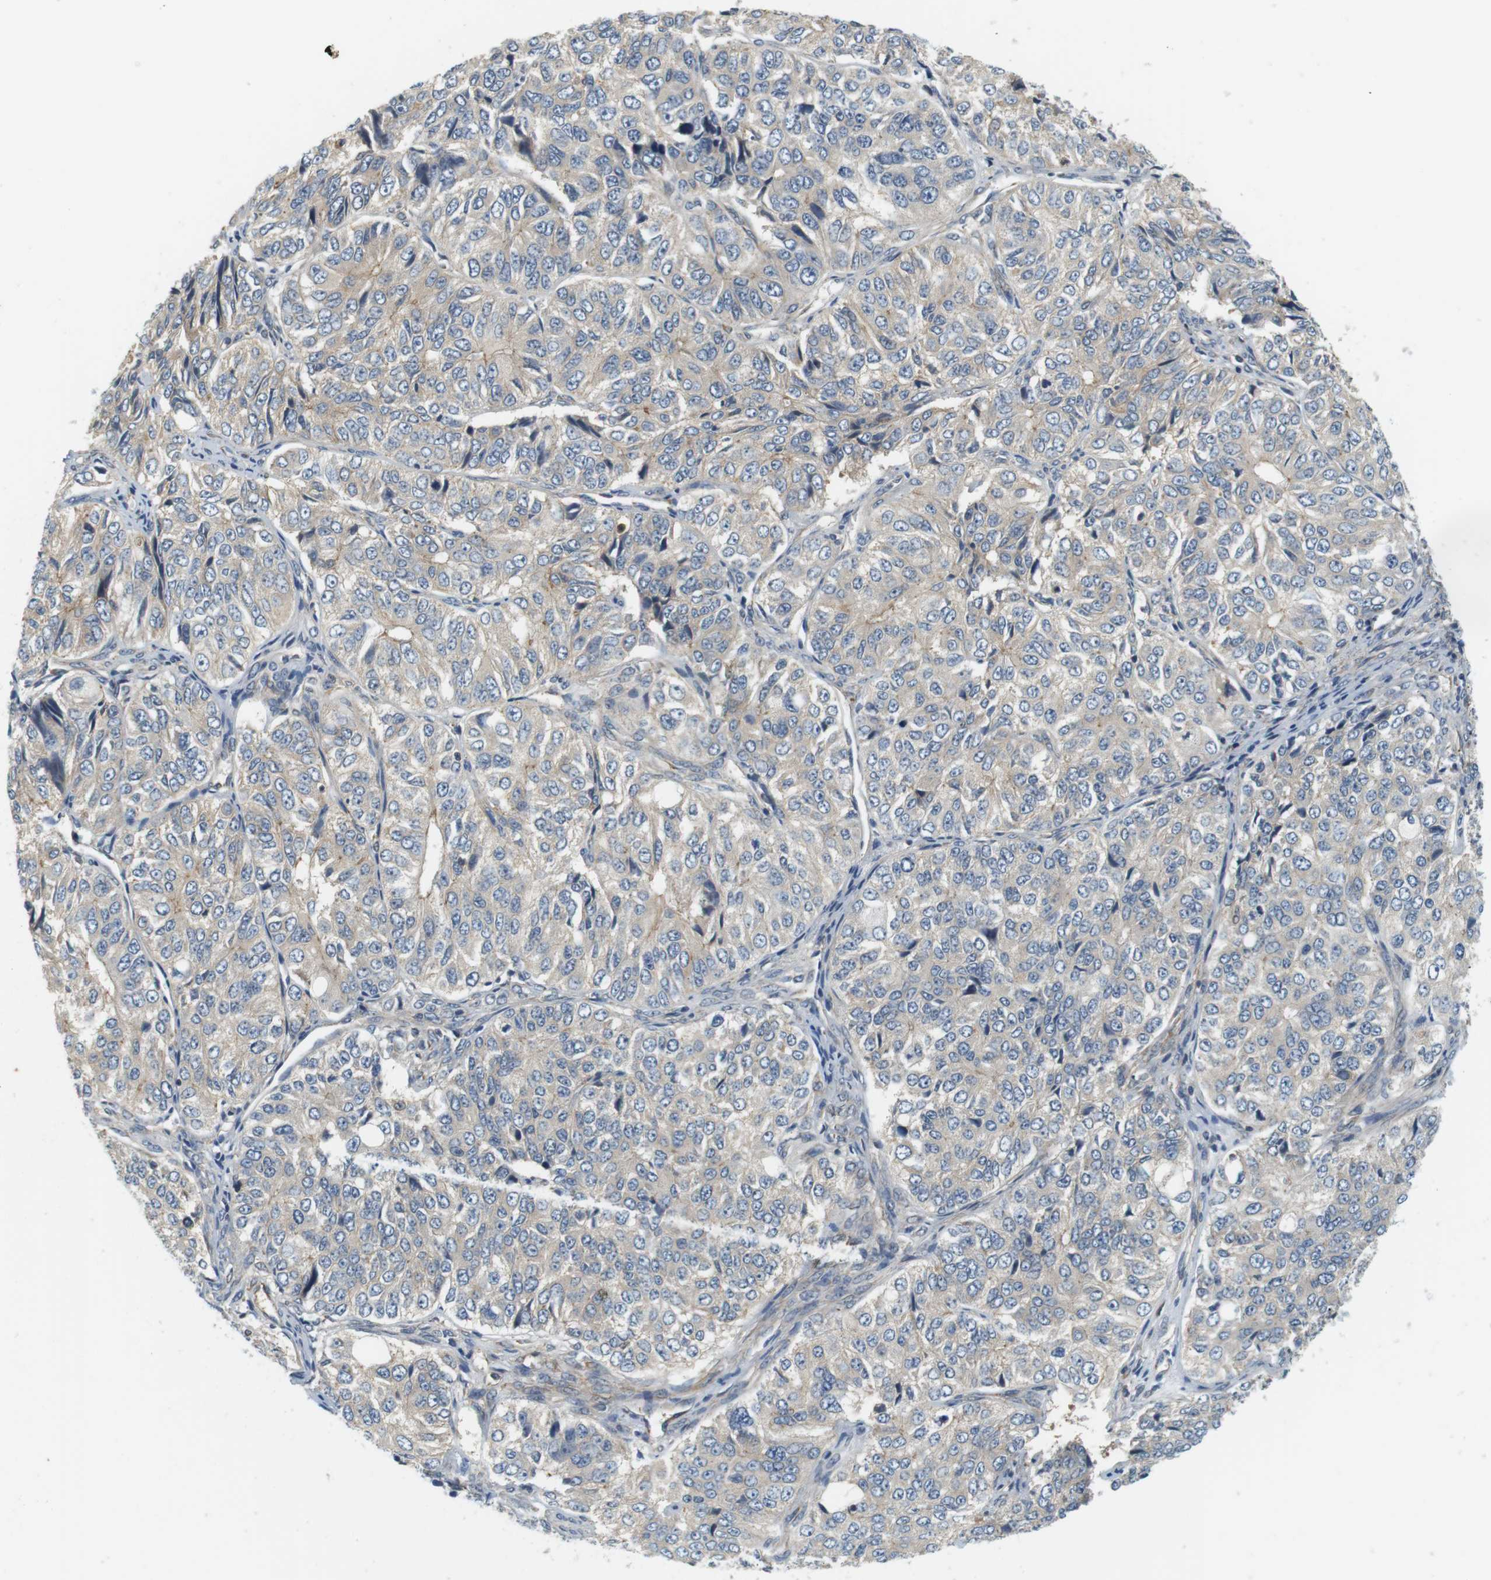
{"staining": {"intensity": "negative", "quantity": "none", "location": "none"}, "tissue": "ovarian cancer", "cell_type": "Tumor cells", "image_type": "cancer", "snomed": [{"axis": "morphology", "description": "Carcinoma, endometroid"}, {"axis": "topography", "description": "Ovary"}], "caption": "Immunohistochemistry (IHC) of endometroid carcinoma (ovarian) demonstrates no positivity in tumor cells.", "gene": "SH3GLB1", "patient": {"sex": "female", "age": 51}}